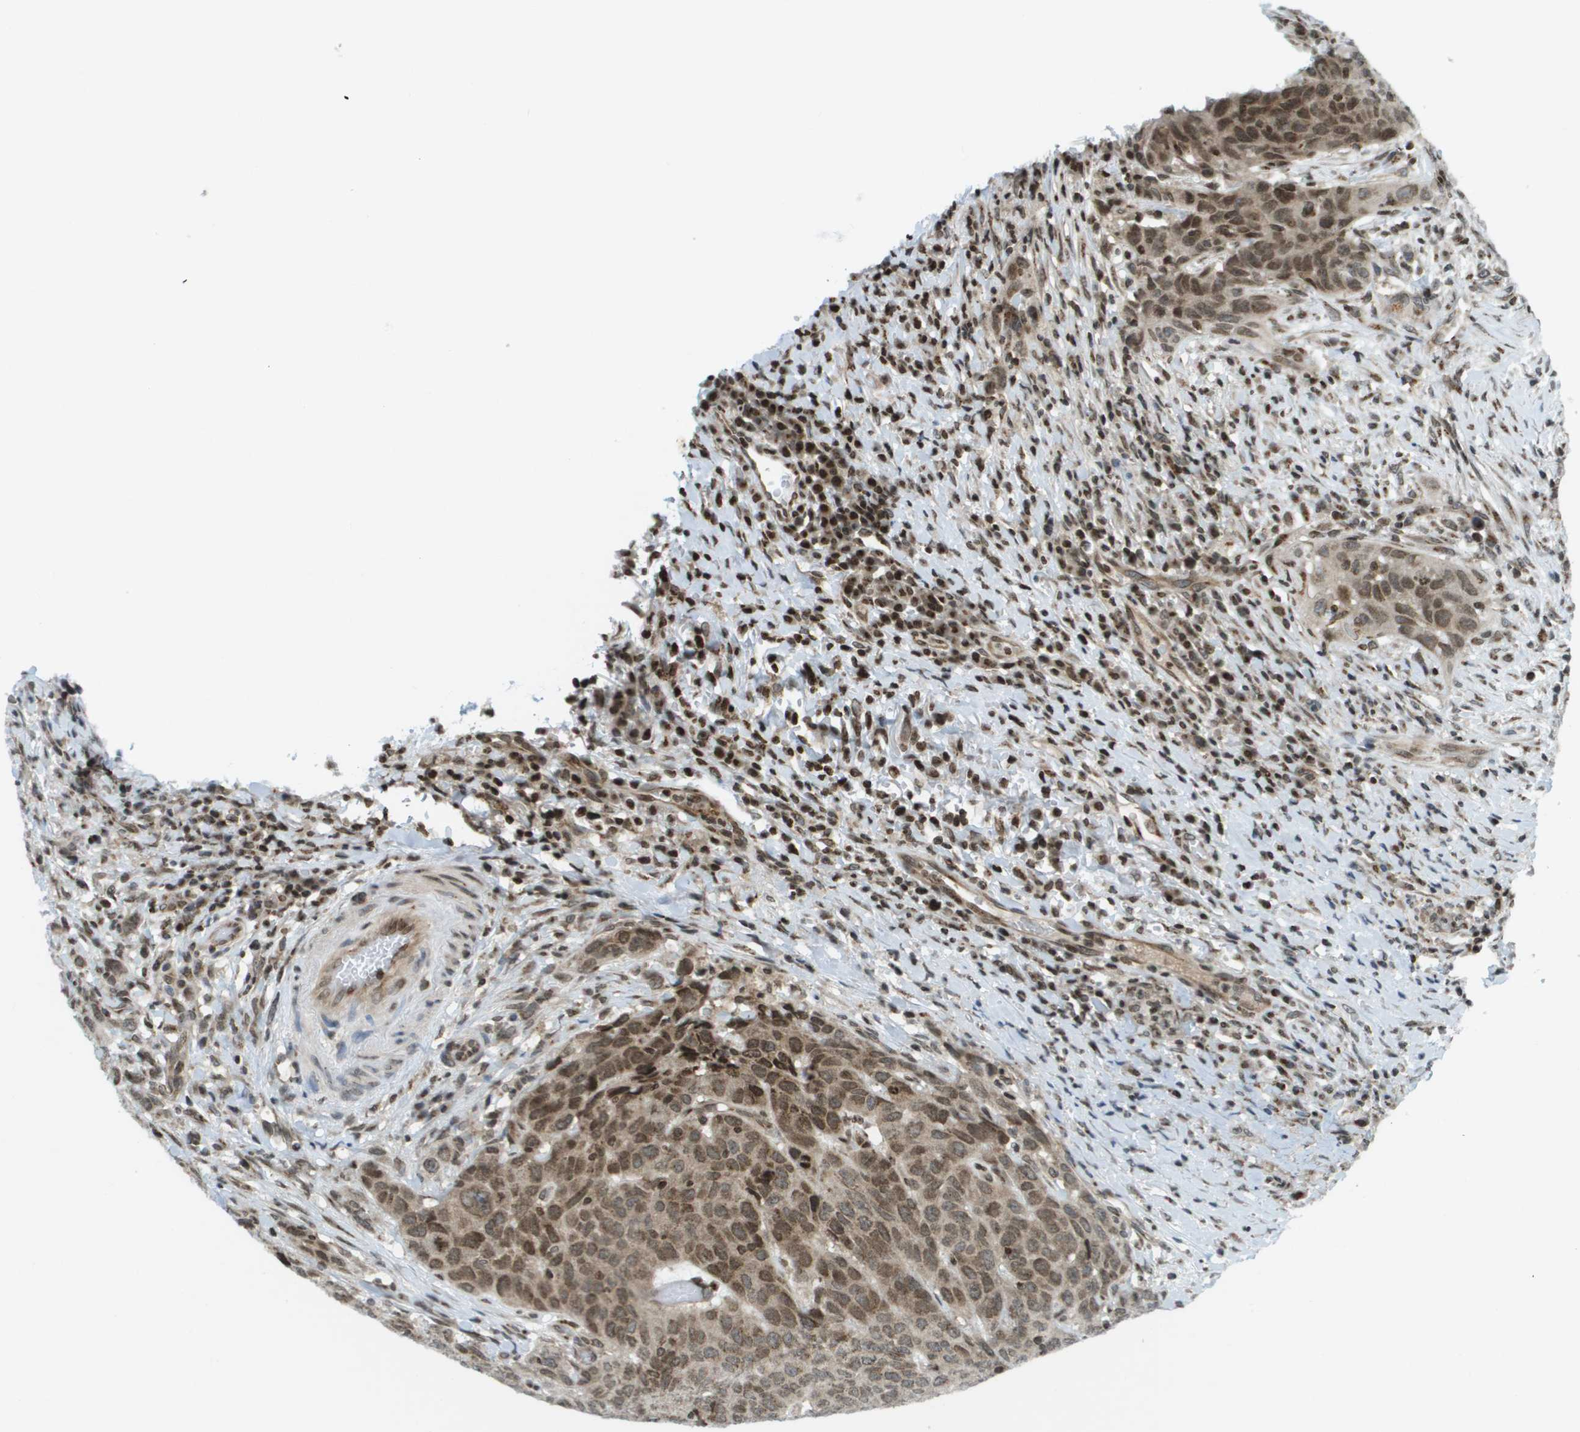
{"staining": {"intensity": "moderate", "quantity": ">75%", "location": "cytoplasmic/membranous,nuclear"}, "tissue": "head and neck cancer", "cell_type": "Tumor cells", "image_type": "cancer", "snomed": [{"axis": "morphology", "description": "Squamous cell carcinoma, NOS"}, {"axis": "topography", "description": "Head-Neck"}], "caption": "Moderate cytoplasmic/membranous and nuclear positivity is seen in about >75% of tumor cells in head and neck squamous cell carcinoma. Using DAB (3,3'-diaminobenzidine) (brown) and hematoxylin (blue) stains, captured at high magnification using brightfield microscopy.", "gene": "EVC", "patient": {"sex": "male", "age": 66}}